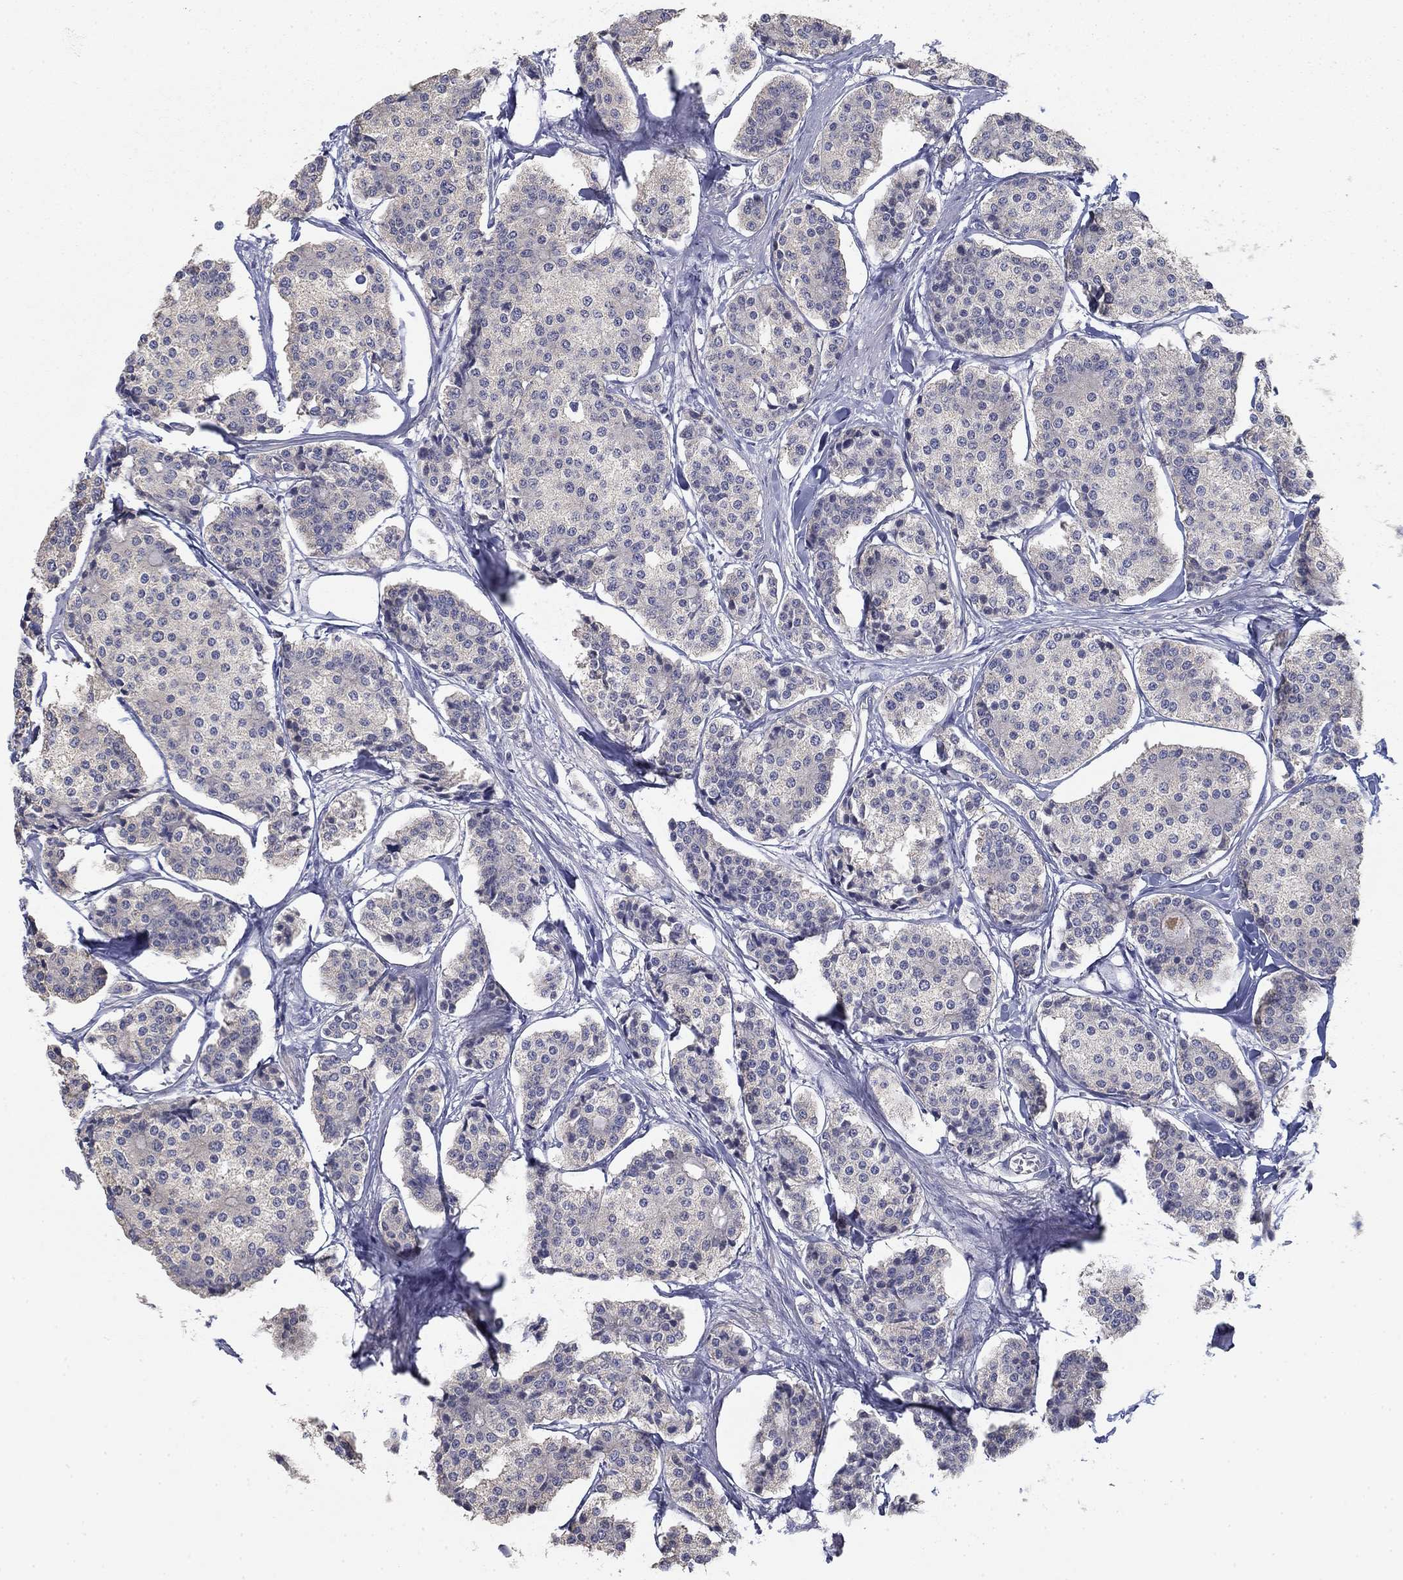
{"staining": {"intensity": "negative", "quantity": "none", "location": "none"}, "tissue": "carcinoid", "cell_type": "Tumor cells", "image_type": "cancer", "snomed": [{"axis": "morphology", "description": "Carcinoid, malignant, NOS"}, {"axis": "topography", "description": "Small intestine"}], "caption": "Image shows no significant protein expression in tumor cells of carcinoid.", "gene": "GRK7", "patient": {"sex": "female", "age": 65}}